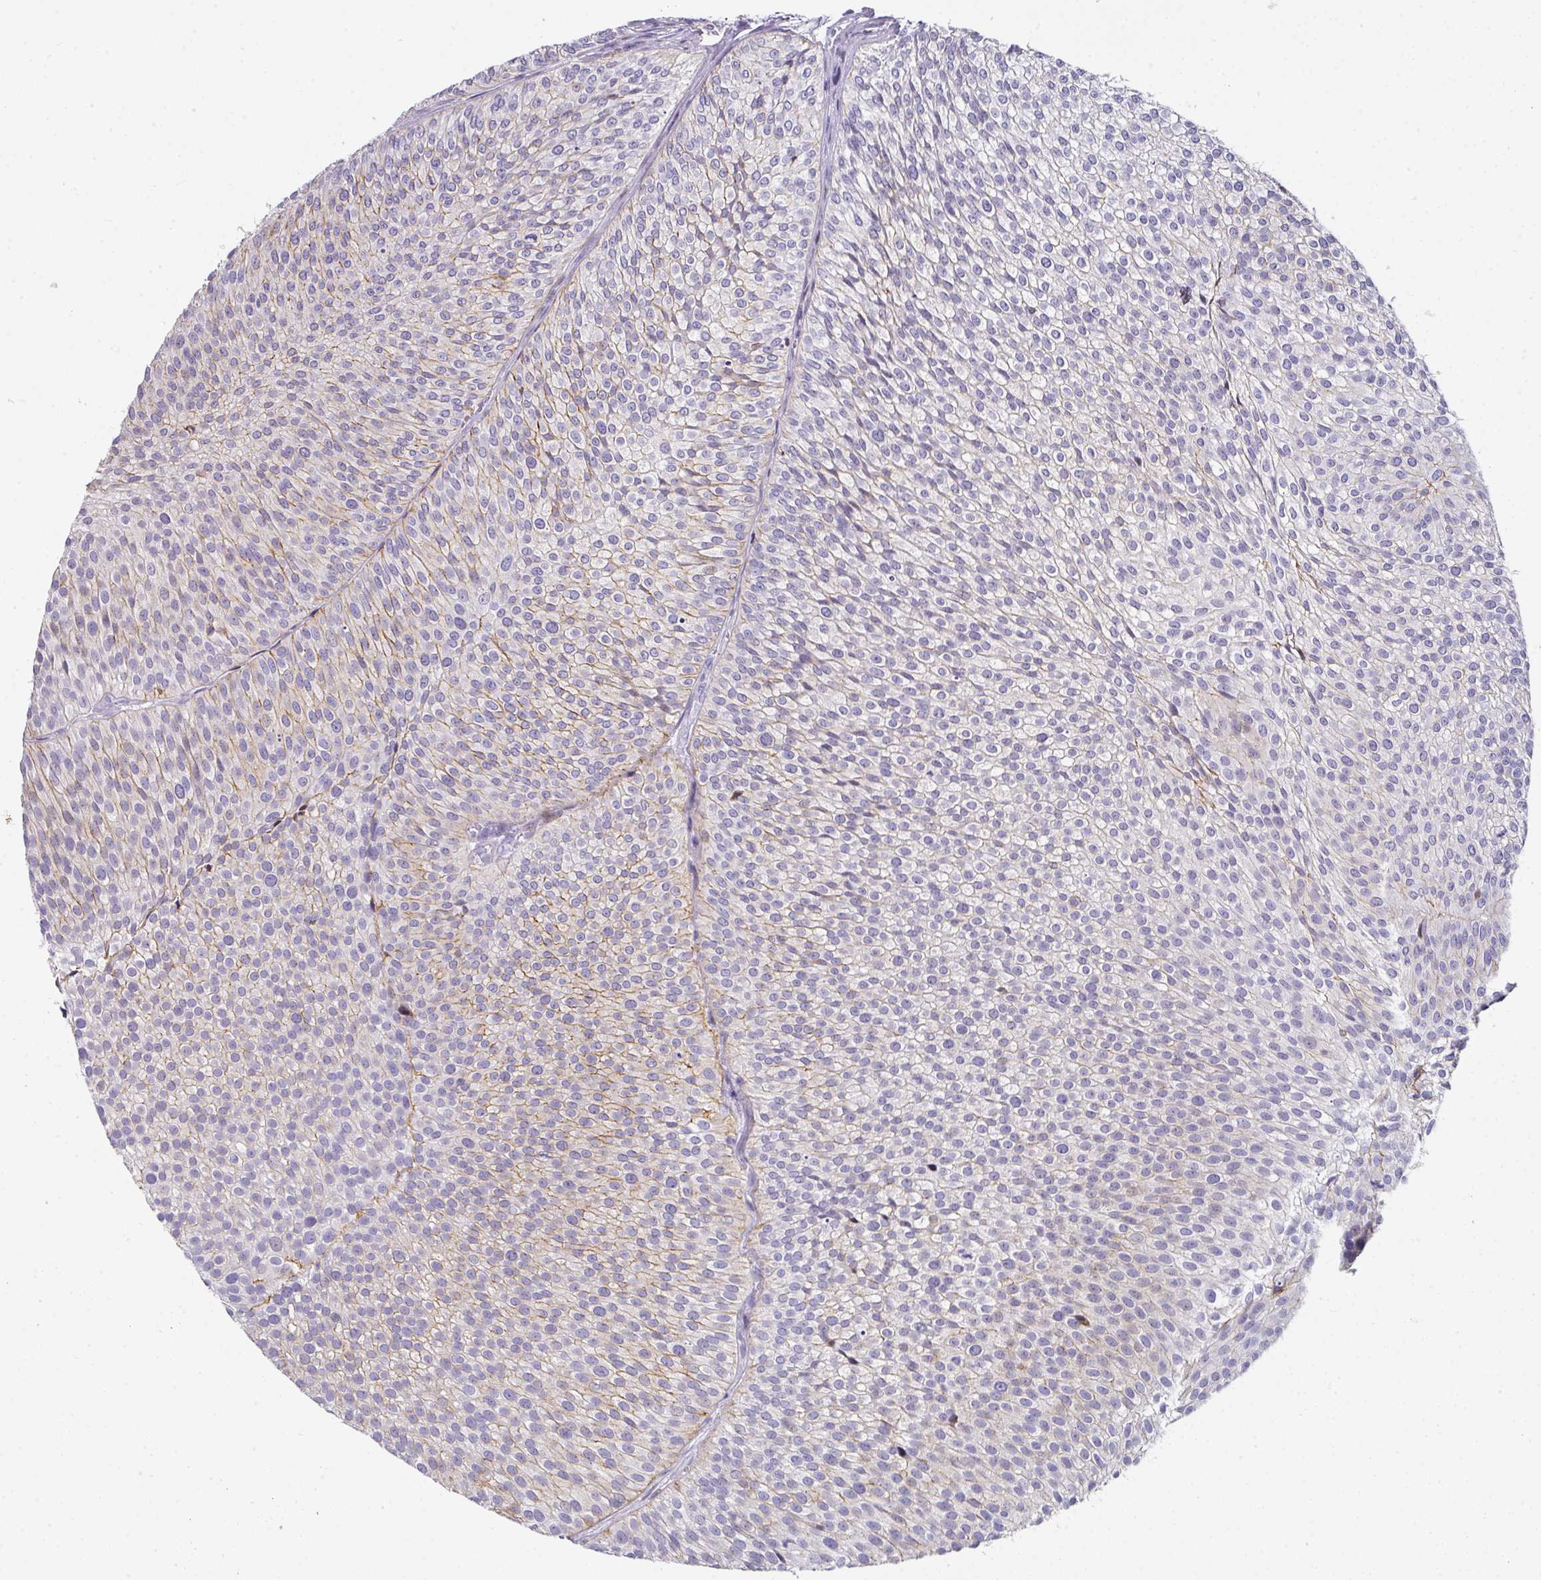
{"staining": {"intensity": "moderate", "quantity": "<25%", "location": "cytoplasmic/membranous"}, "tissue": "urothelial cancer", "cell_type": "Tumor cells", "image_type": "cancer", "snomed": [{"axis": "morphology", "description": "Urothelial carcinoma, Low grade"}, {"axis": "topography", "description": "Urinary bladder"}], "caption": "Brown immunohistochemical staining in low-grade urothelial carcinoma reveals moderate cytoplasmic/membranous expression in approximately <25% of tumor cells. Using DAB (brown) and hematoxylin (blue) stains, captured at high magnification using brightfield microscopy.", "gene": "ANKRD29", "patient": {"sex": "male", "age": 91}}